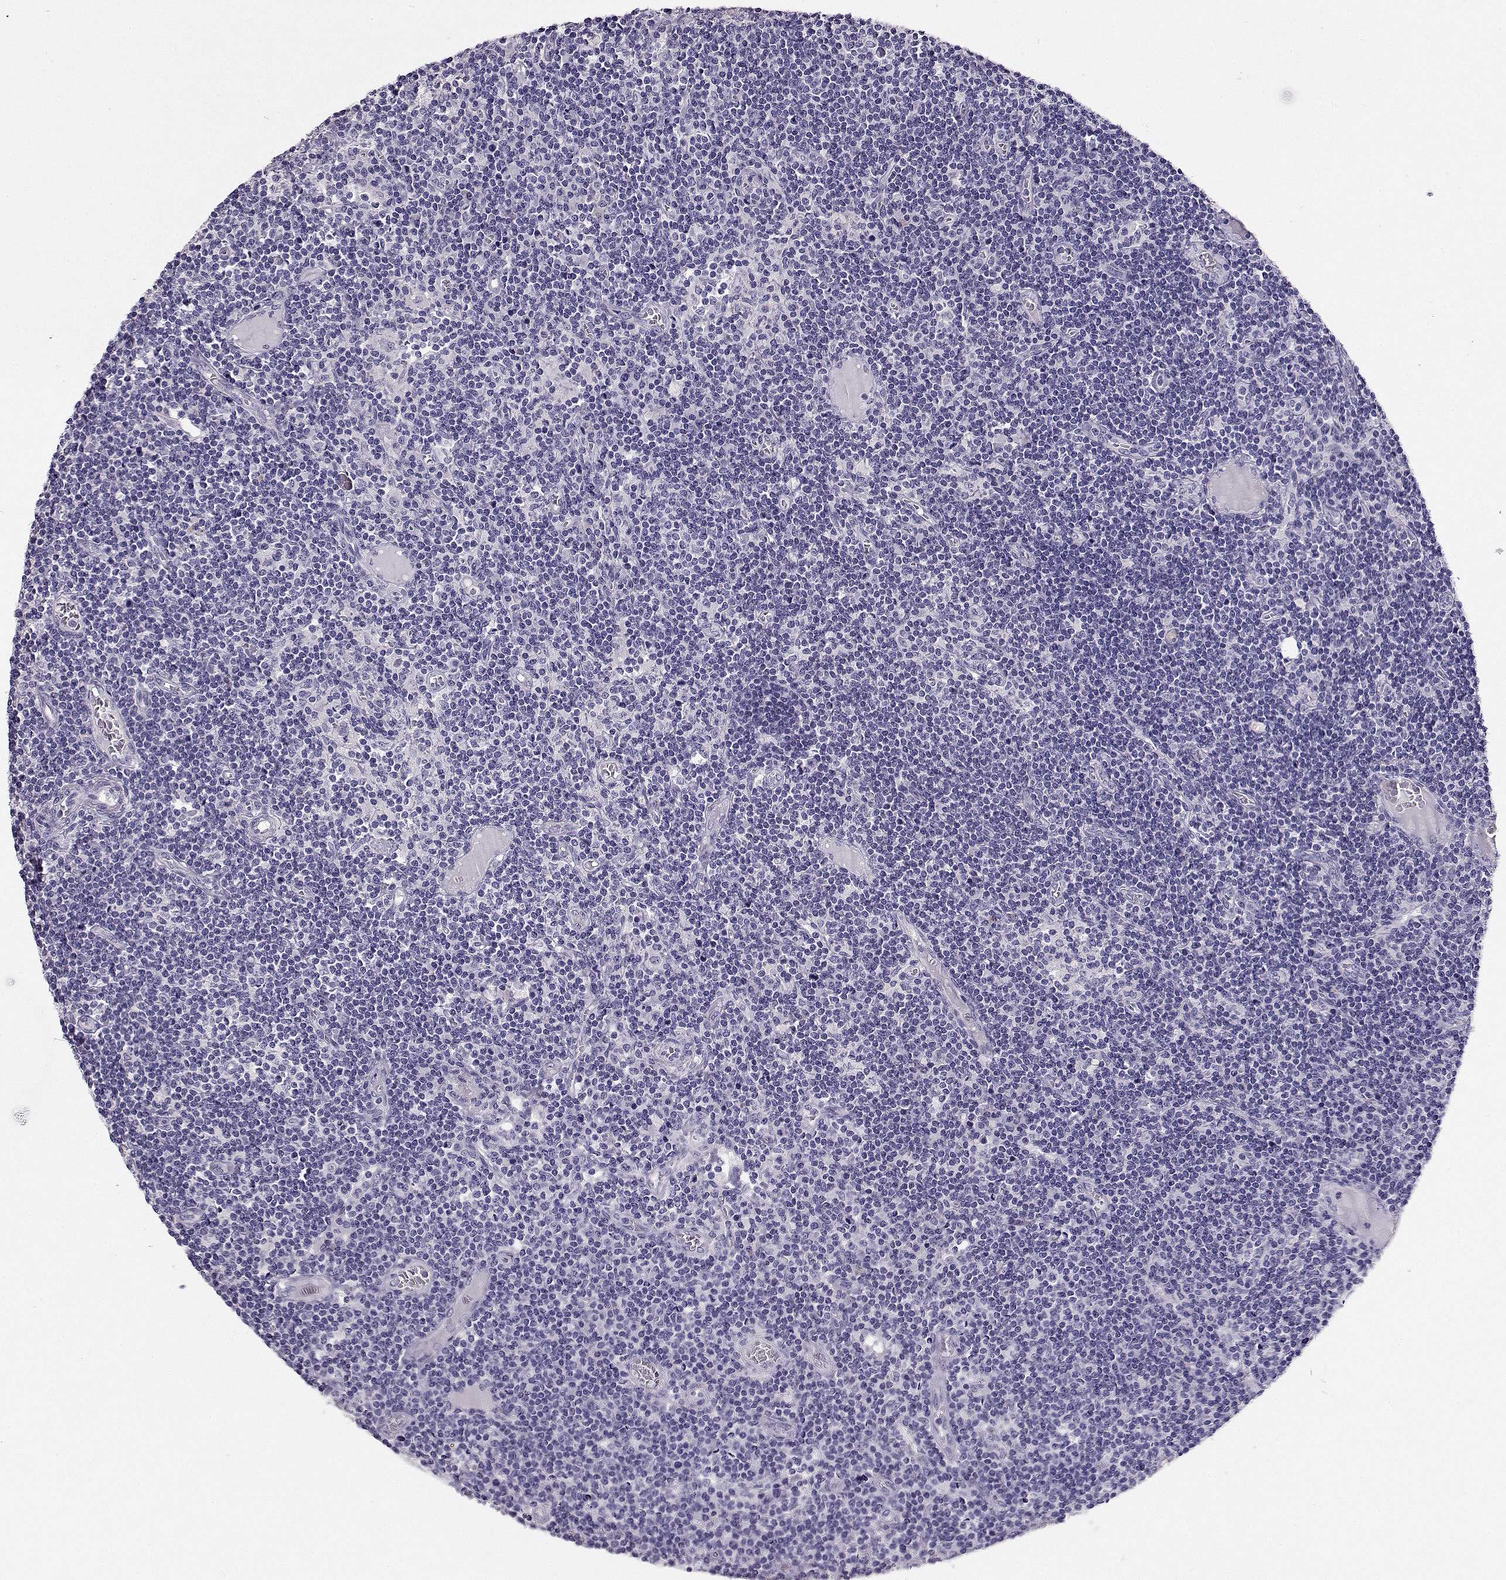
{"staining": {"intensity": "negative", "quantity": "none", "location": "none"}, "tissue": "lymph node", "cell_type": "Germinal center cells", "image_type": "normal", "snomed": [{"axis": "morphology", "description": "Normal tissue, NOS"}, {"axis": "topography", "description": "Lymph node"}], "caption": "Immunohistochemical staining of unremarkable human lymph node exhibits no significant positivity in germinal center cells.", "gene": "CRX", "patient": {"sex": "female", "age": 72}}